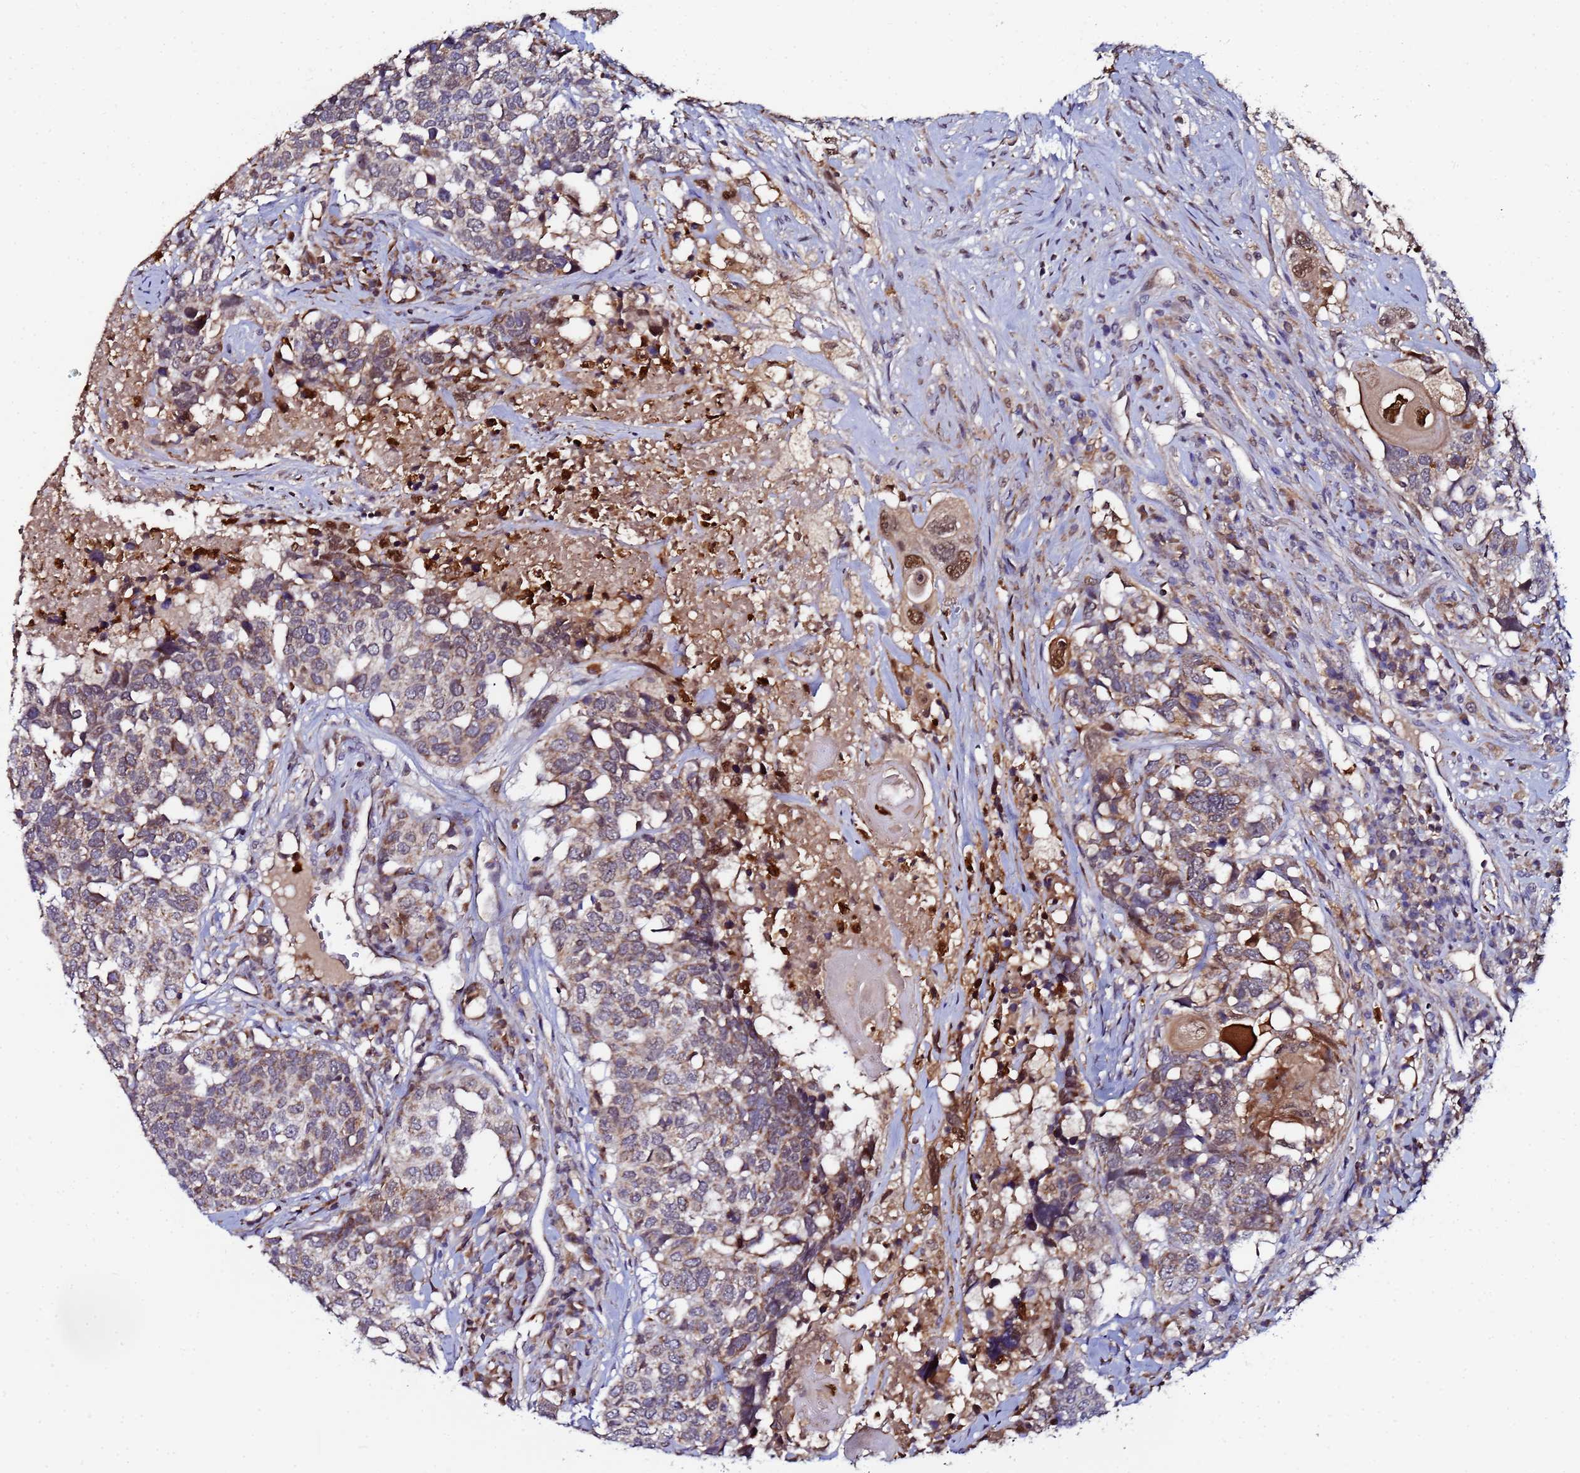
{"staining": {"intensity": "moderate", "quantity": "<25%", "location": "cytoplasmic/membranous,nuclear"}, "tissue": "head and neck cancer", "cell_type": "Tumor cells", "image_type": "cancer", "snomed": [{"axis": "morphology", "description": "Squamous cell carcinoma, NOS"}, {"axis": "topography", "description": "Head-Neck"}], "caption": "Squamous cell carcinoma (head and neck) stained with a protein marker reveals moderate staining in tumor cells.", "gene": "CCDC127", "patient": {"sex": "male", "age": 66}}